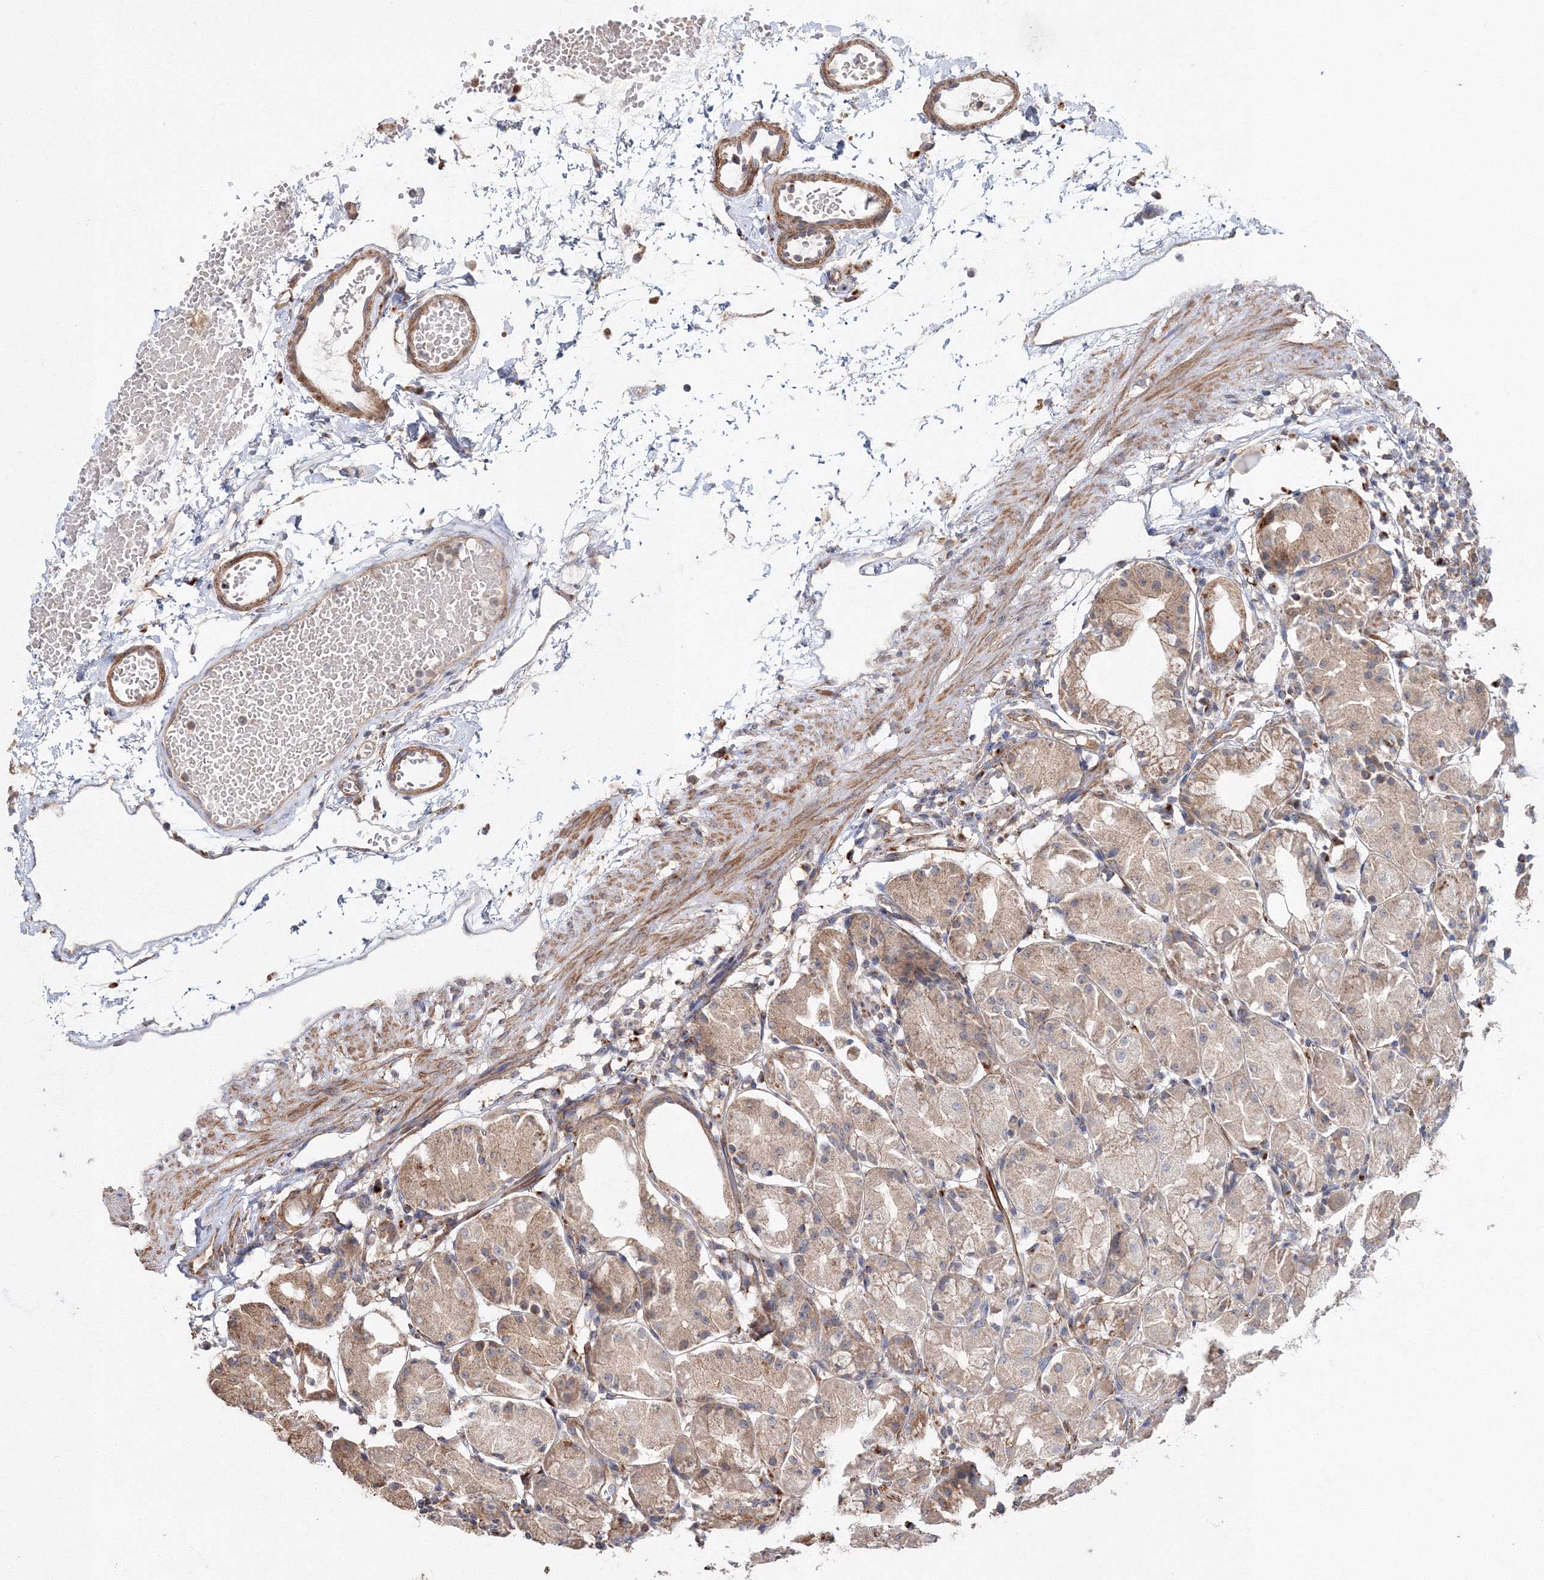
{"staining": {"intensity": "moderate", "quantity": ">75%", "location": "cytoplasmic/membranous"}, "tissue": "stomach", "cell_type": "Glandular cells", "image_type": "normal", "snomed": [{"axis": "morphology", "description": "Normal tissue, NOS"}, {"axis": "topography", "description": "Stomach"}, {"axis": "topography", "description": "Stomach, lower"}], "caption": "Moderate cytoplasmic/membranous expression for a protein is seen in approximately >75% of glandular cells of benign stomach using immunohistochemistry.", "gene": "DDO", "patient": {"sex": "female", "age": 75}}